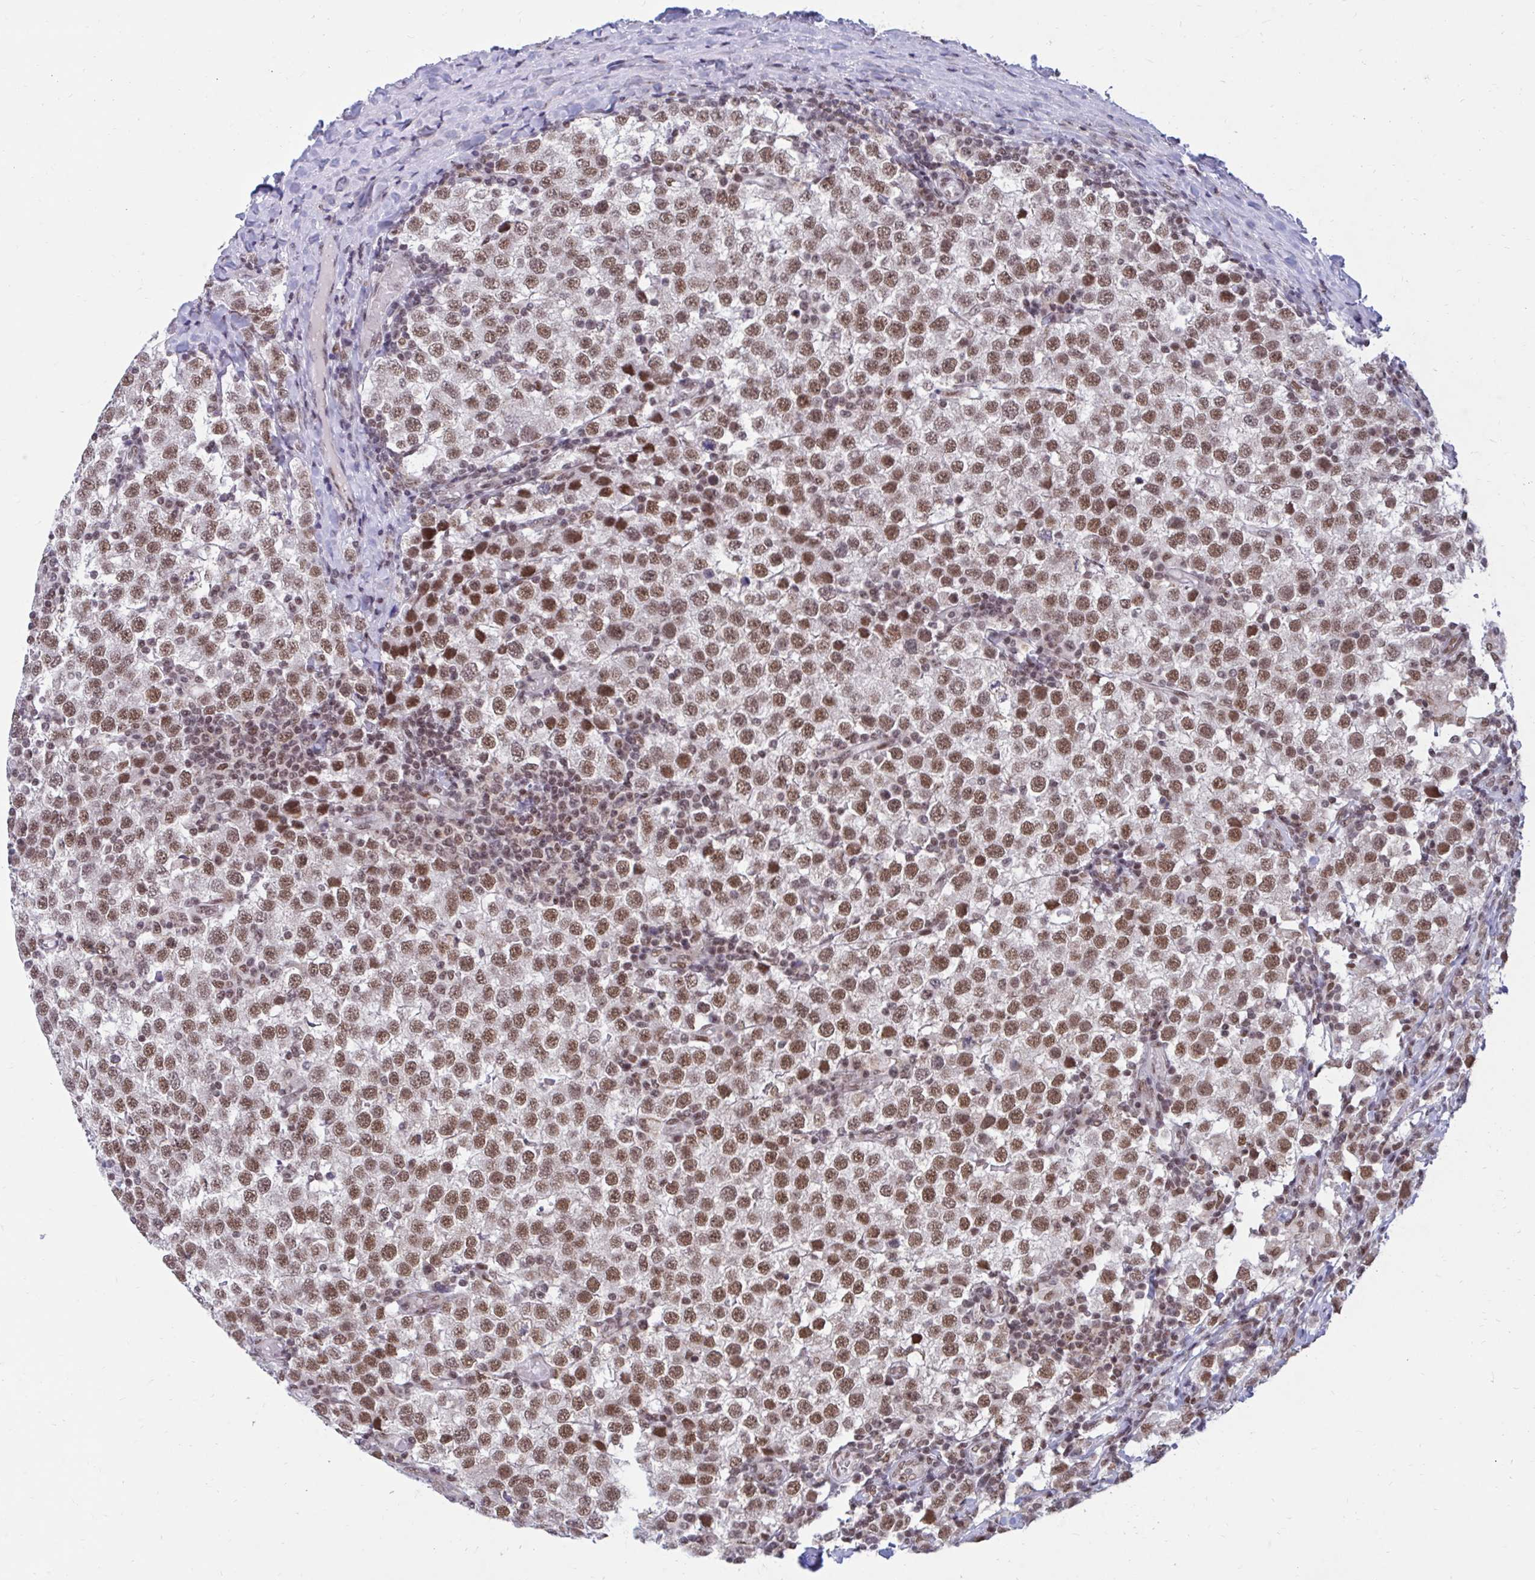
{"staining": {"intensity": "moderate", "quantity": ">75%", "location": "nuclear"}, "tissue": "testis cancer", "cell_type": "Tumor cells", "image_type": "cancer", "snomed": [{"axis": "morphology", "description": "Seminoma, NOS"}, {"axis": "topography", "description": "Testis"}], "caption": "About >75% of tumor cells in seminoma (testis) demonstrate moderate nuclear protein expression as visualized by brown immunohistochemical staining.", "gene": "PHF10", "patient": {"sex": "male", "age": 34}}